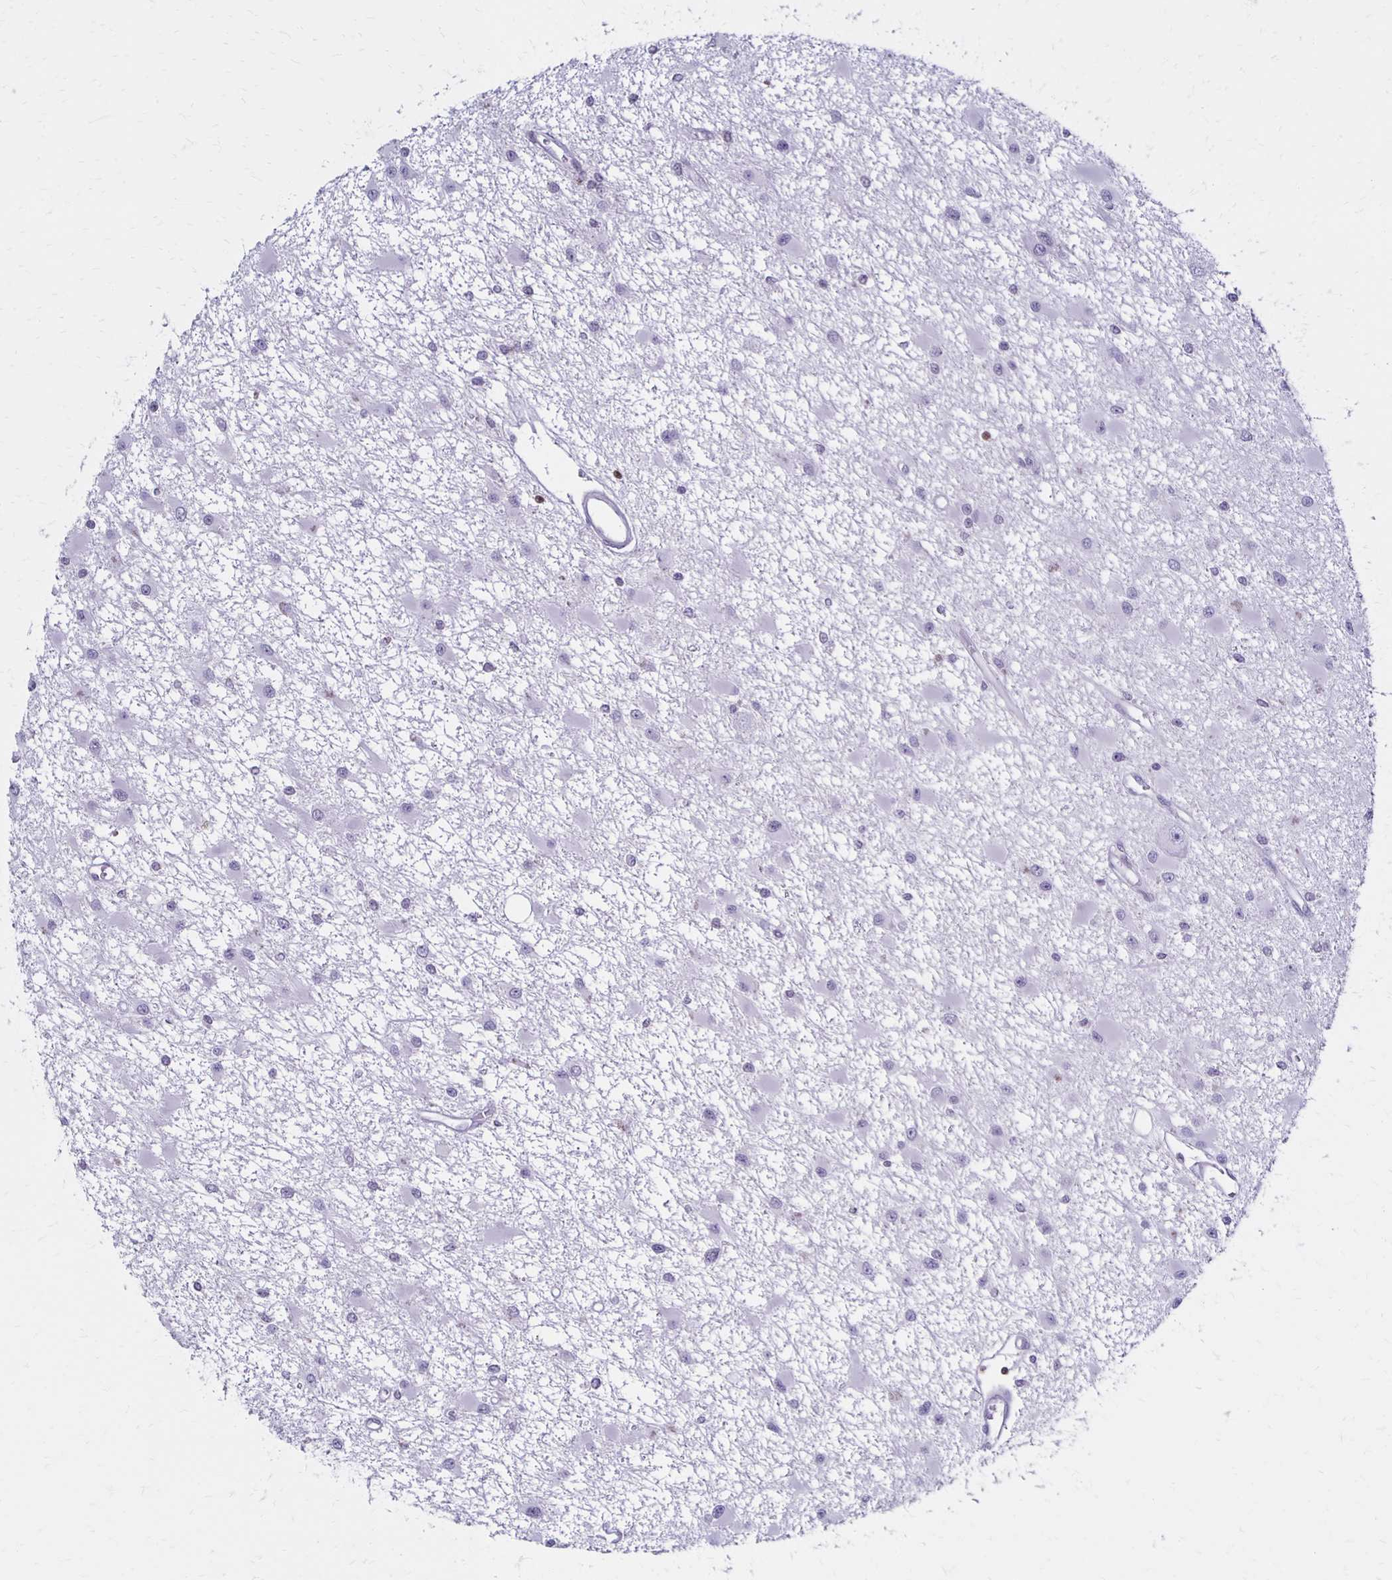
{"staining": {"intensity": "negative", "quantity": "none", "location": "none"}, "tissue": "glioma", "cell_type": "Tumor cells", "image_type": "cancer", "snomed": [{"axis": "morphology", "description": "Glioma, malignant, High grade"}, {"axis": "topography", "description": "Brain"}], "caption": "The micrograph exhibits no significant staining in tumor cells of high-grade glioma (malignant). (DAB (3,3'-diaminobenzidine) immunohistochemistry with hematoxylin counter stain).", "gene": "CCL21", "patient": {"sex": "male", "age": 54}}